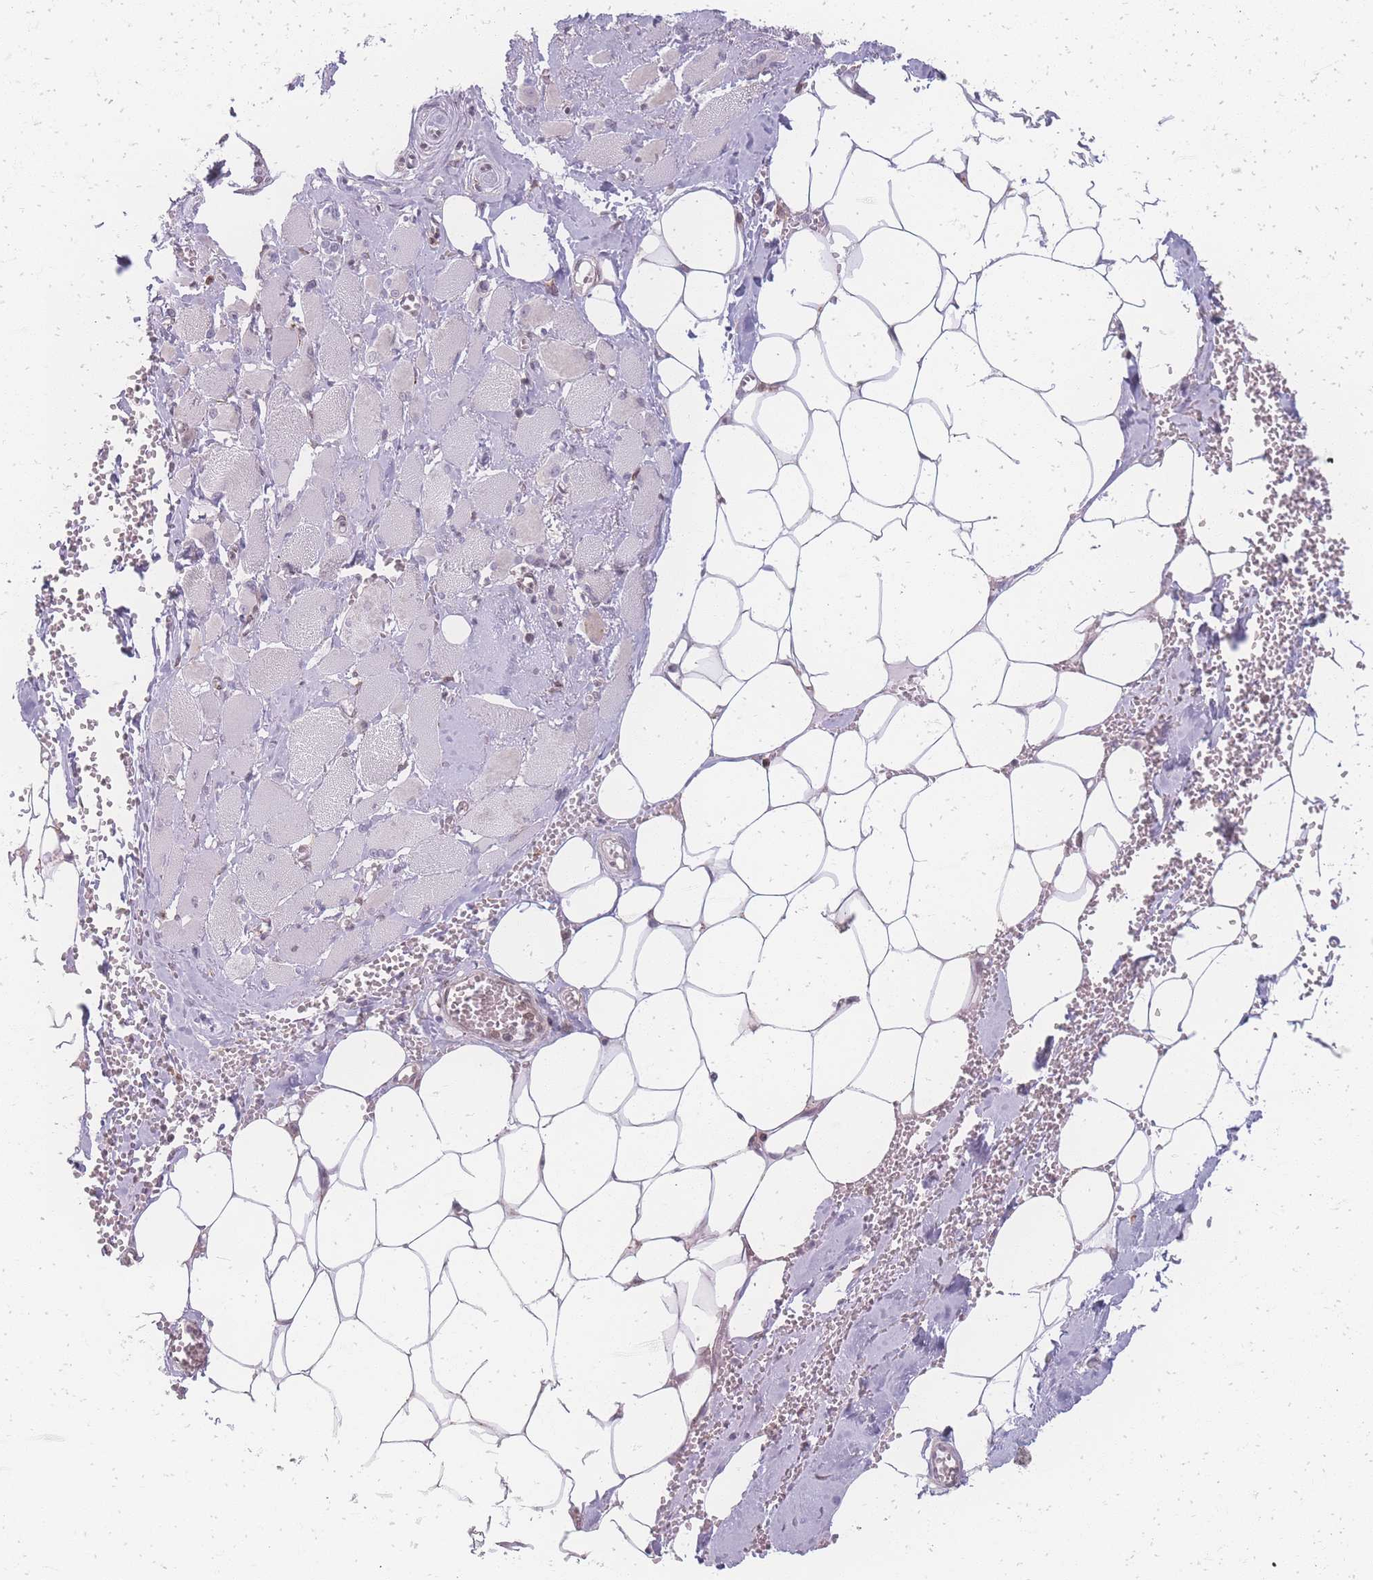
{"staining": {"intensity": "negative", "quantity": "none", "location": "none"}, "tissue": "skeletal muscle", "cell_type": "Myocytes", "image_type": "normal", "snomed": [{"axis": "morphology", "description": "Normal tissue, NOS"}, {"axis": "morphology", "description": "Basal cell carcinoma"}, {"axis": "topography", "description": "Skeletal muscle"}], "caption": "This is an immunohistochemistry (IHC) histopathology image of normal skeletal muscle. There is no positivity in myocytes.", "gene": "ZC3H13", "patient": {"sex": "female", "age": 64}}